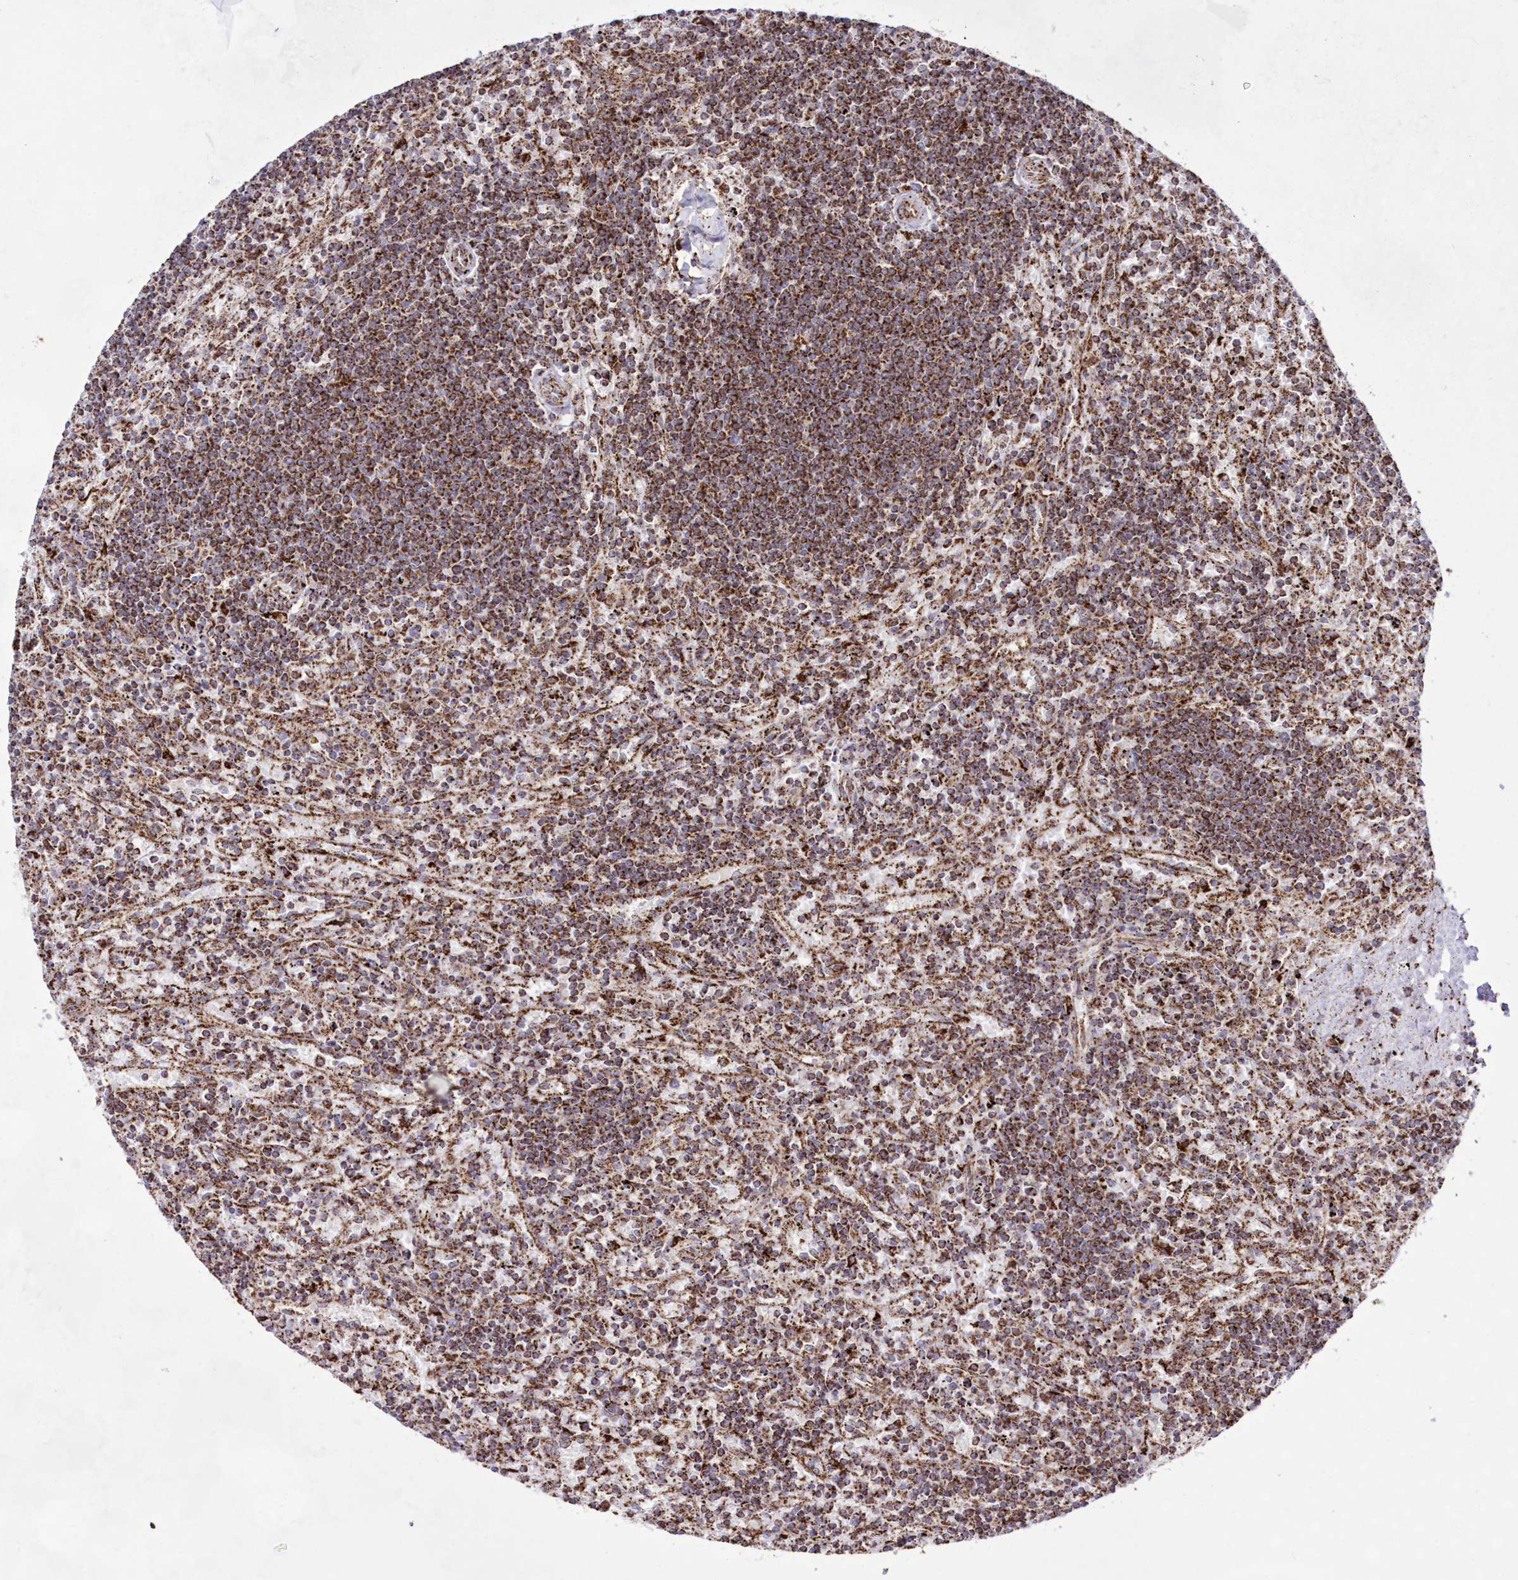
{"staining": {"intensity": "strong", "quantity": ">75%", "location": "cytoplasmic/membranous"}, "tissue": "lymphoma", "cell_type": "Tumor cells", "image_type": "cancer", "snomed": [{"axis": "morphology", "description": "Malignant lymphoma, non-Hodgkin's type, Low grade"}, {"axis": "topography", "description": "Spleen"}], "caption": "A brown stain highlights strong cytoplasmic/membranous expression of a protein in lymphoma tumor cells.", "gene": "HADHB", "patient": {"sex": "male", "age": 76}}